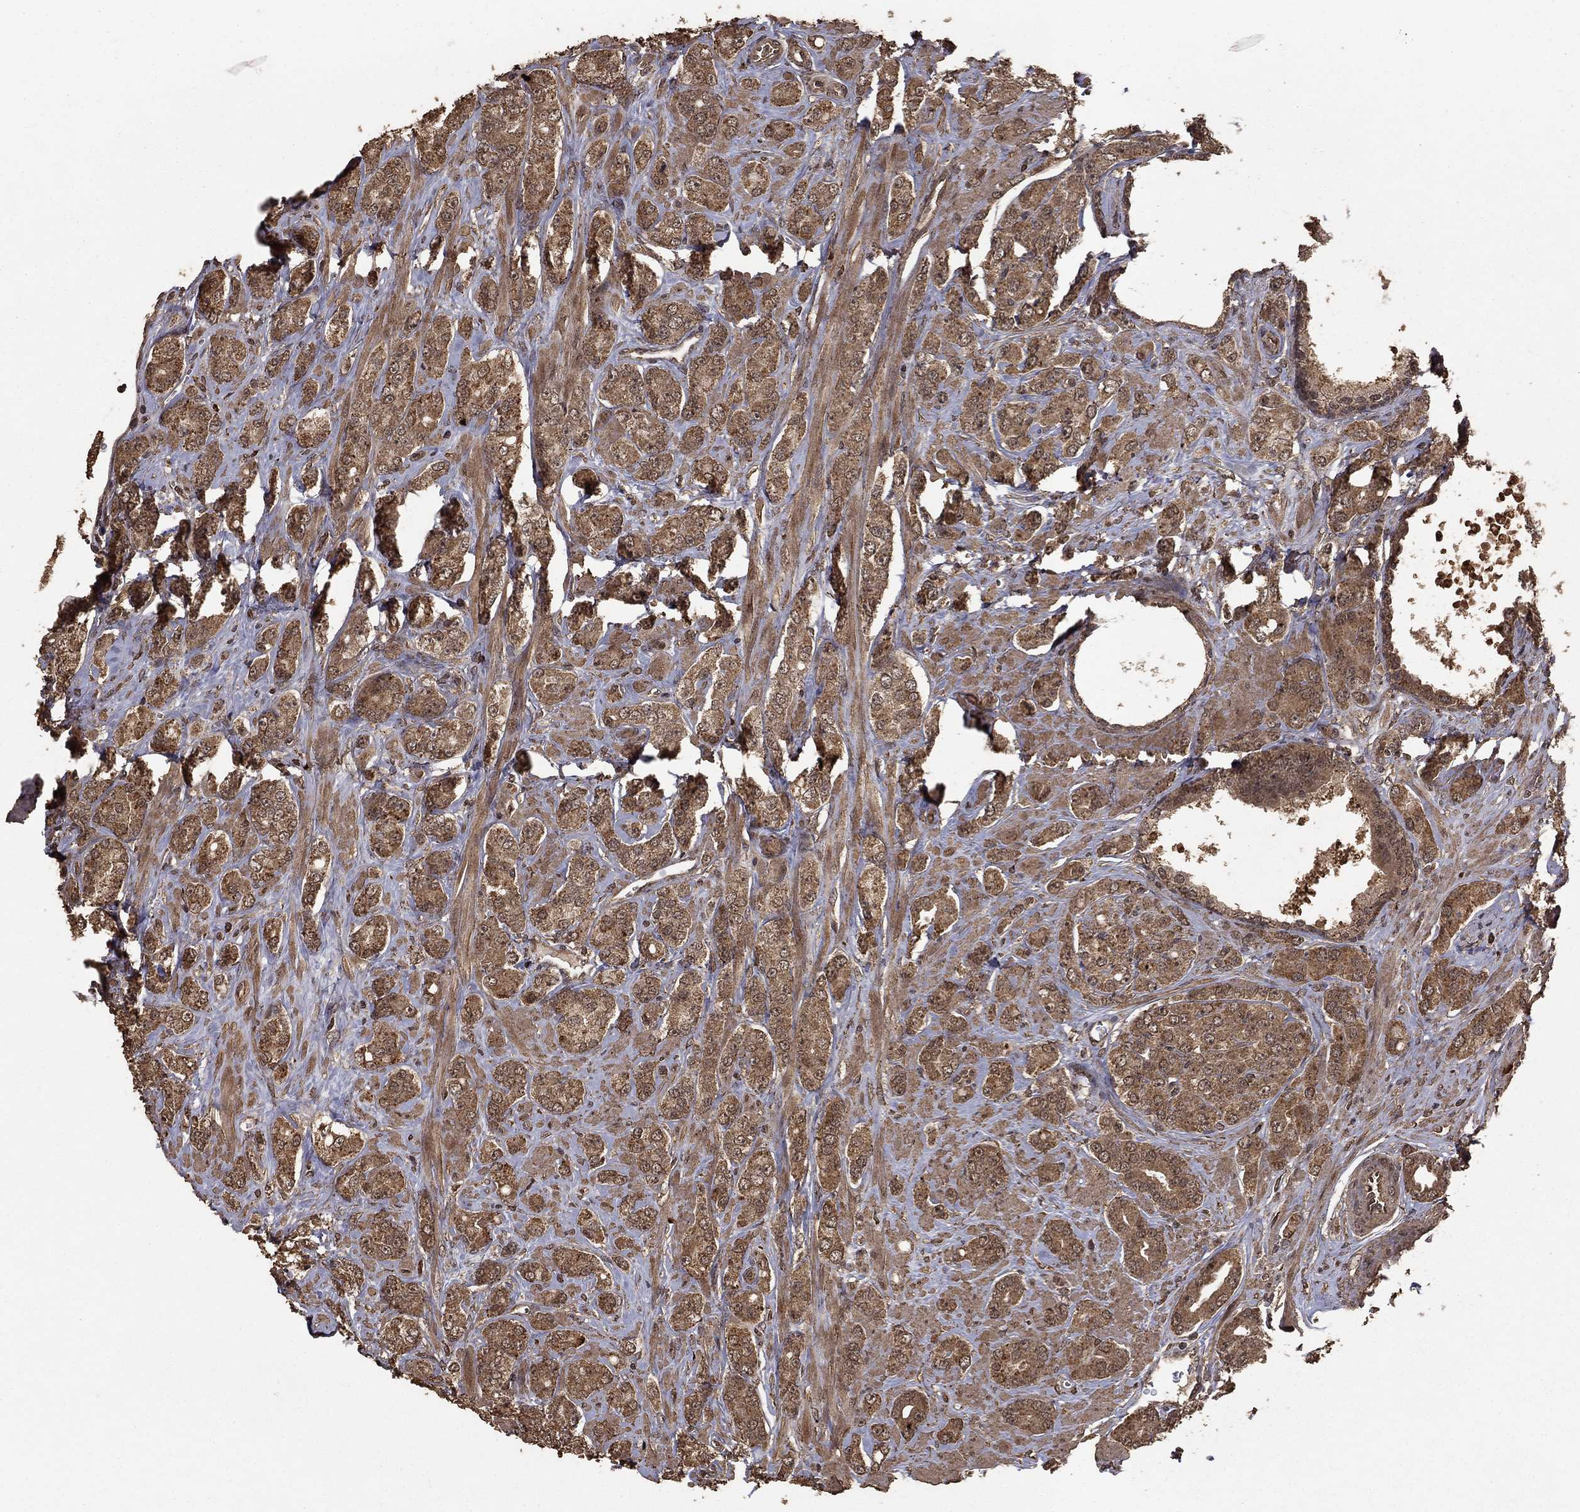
{"staining": {"intensity": "moderate", "quantity": ">75%", "location": "cytoplasmic/membranous"}, "tissue": "prostate cancer", "cell_type": "Tumor cells", "image_type": "cancer", "snomed": [{"axis": "morphology", "description": "Adenocarcinoma, NOS"}, {"axis": "topography", "description": "Prostate"}], "caption": "High-power microscopy captured an immunohistochemistry (IHC) micrograph of adenocarcinoma (prostate), revealing moderate cytoplasmic/membranous expression in approximately >75% of tumor cells.", "gene": "PRDM1", "patient": {"sex": "male", "age": 67}}